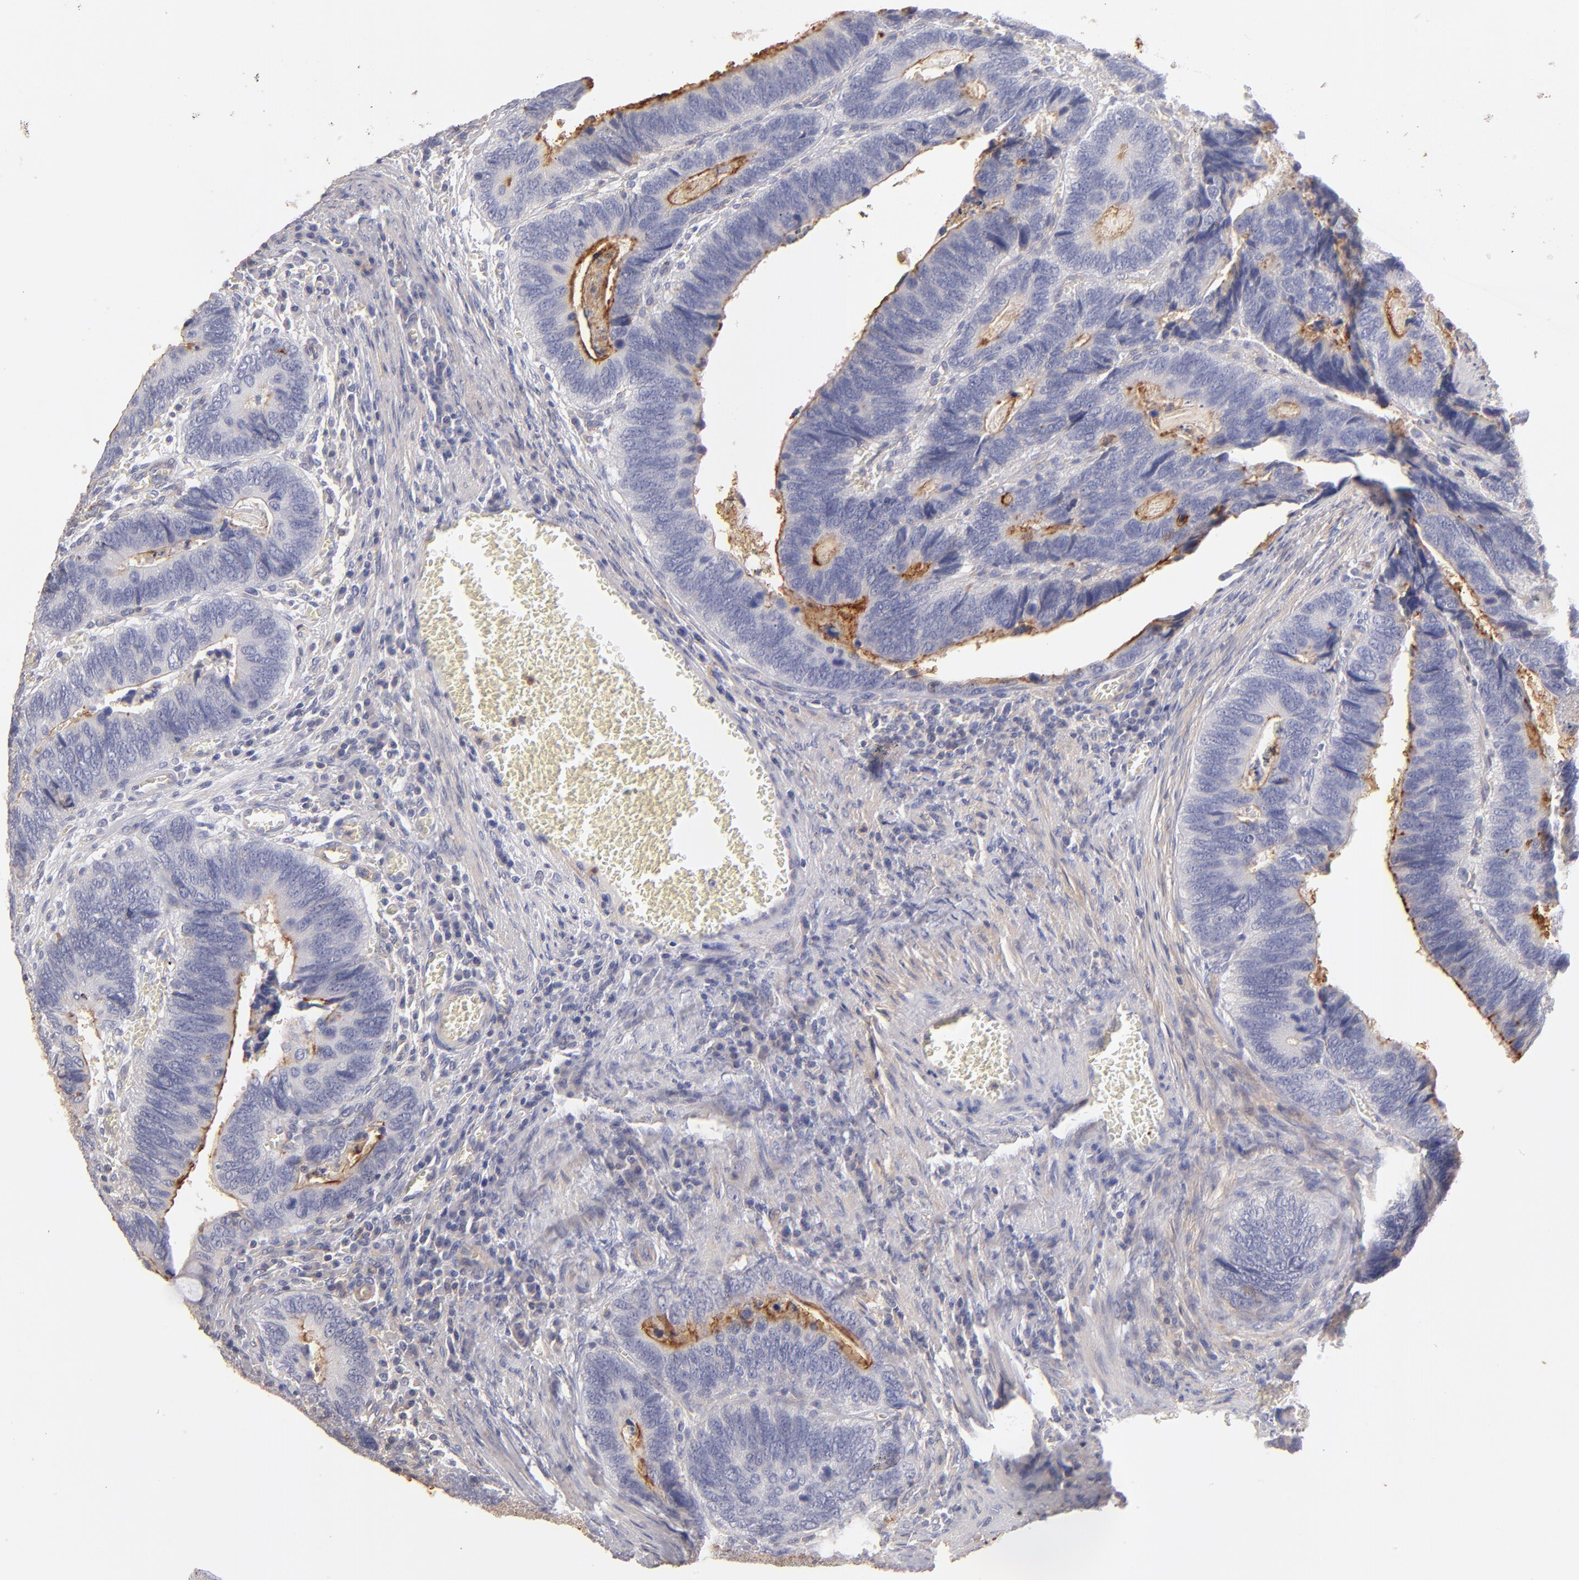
{"staining": {"intensity": "moderate", "quantity": "25%-75%", "location": "cytoplasmic/membranous"}, "tissue": "colorectal cancer", "cell_type": "Tumor cells", "image_type": "cancer", "snomed": [{"axis": "morphology", "description": "Adenocarcinoma, NOS"}, {"axis": "topography", "description": "Colon"}], "caption": "Immunohistochemical staining of human colorectal cancer exhibits medium levels of moderate cytoplasmic/membranous expression in about 25%-75% of tumor cells. The staining was performed using DAB (3,3'-diaminobenzidine) to visualize the protein expression in brown, while the nuclei were stained in blue with hematoxylin (Magnification: 20x).", "gene": "ABCB1", "patient": {"sex": "male", "age": 72}}